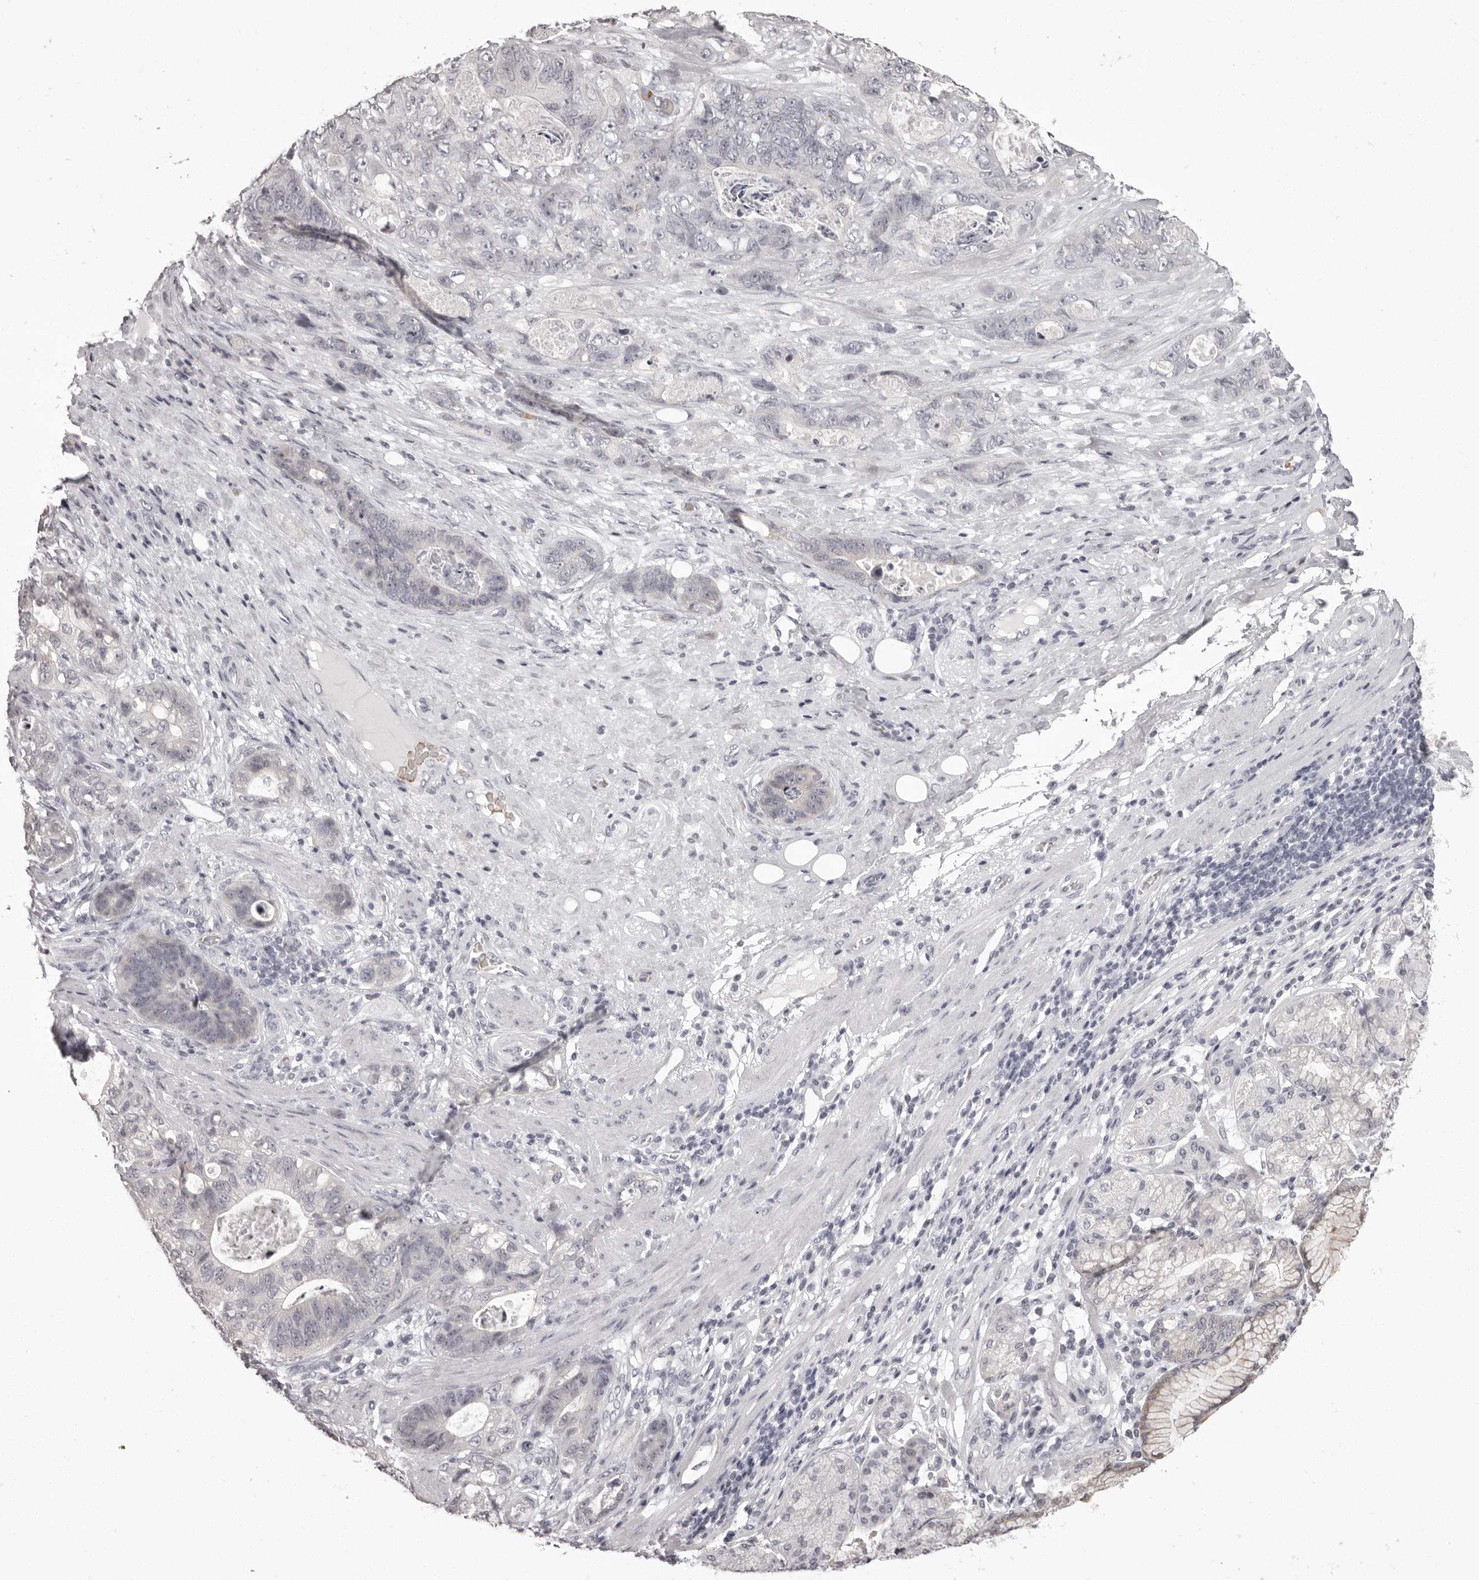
{"staining": {"intensity": "negative", "quantity": "none", "location": "none"}, "tissue": "stomach cancer", "cell_type": "Tumor cells", "image_type": "cancer", "snomed": [{"axis": "morphology", "description": "Normal tissue, NOS"}, {"axis": "morphology", "description": "Adenocarcinoma, NOS"}, {"axis": "topography", "description": "Stomach"}], "caption": "Stomach cancer (adenocarcinoma) stained for a protein using IHC exhibits no expression tumor cells.", "gene": "C8orf74", "patient": {"sex": "female", "age": 89}}